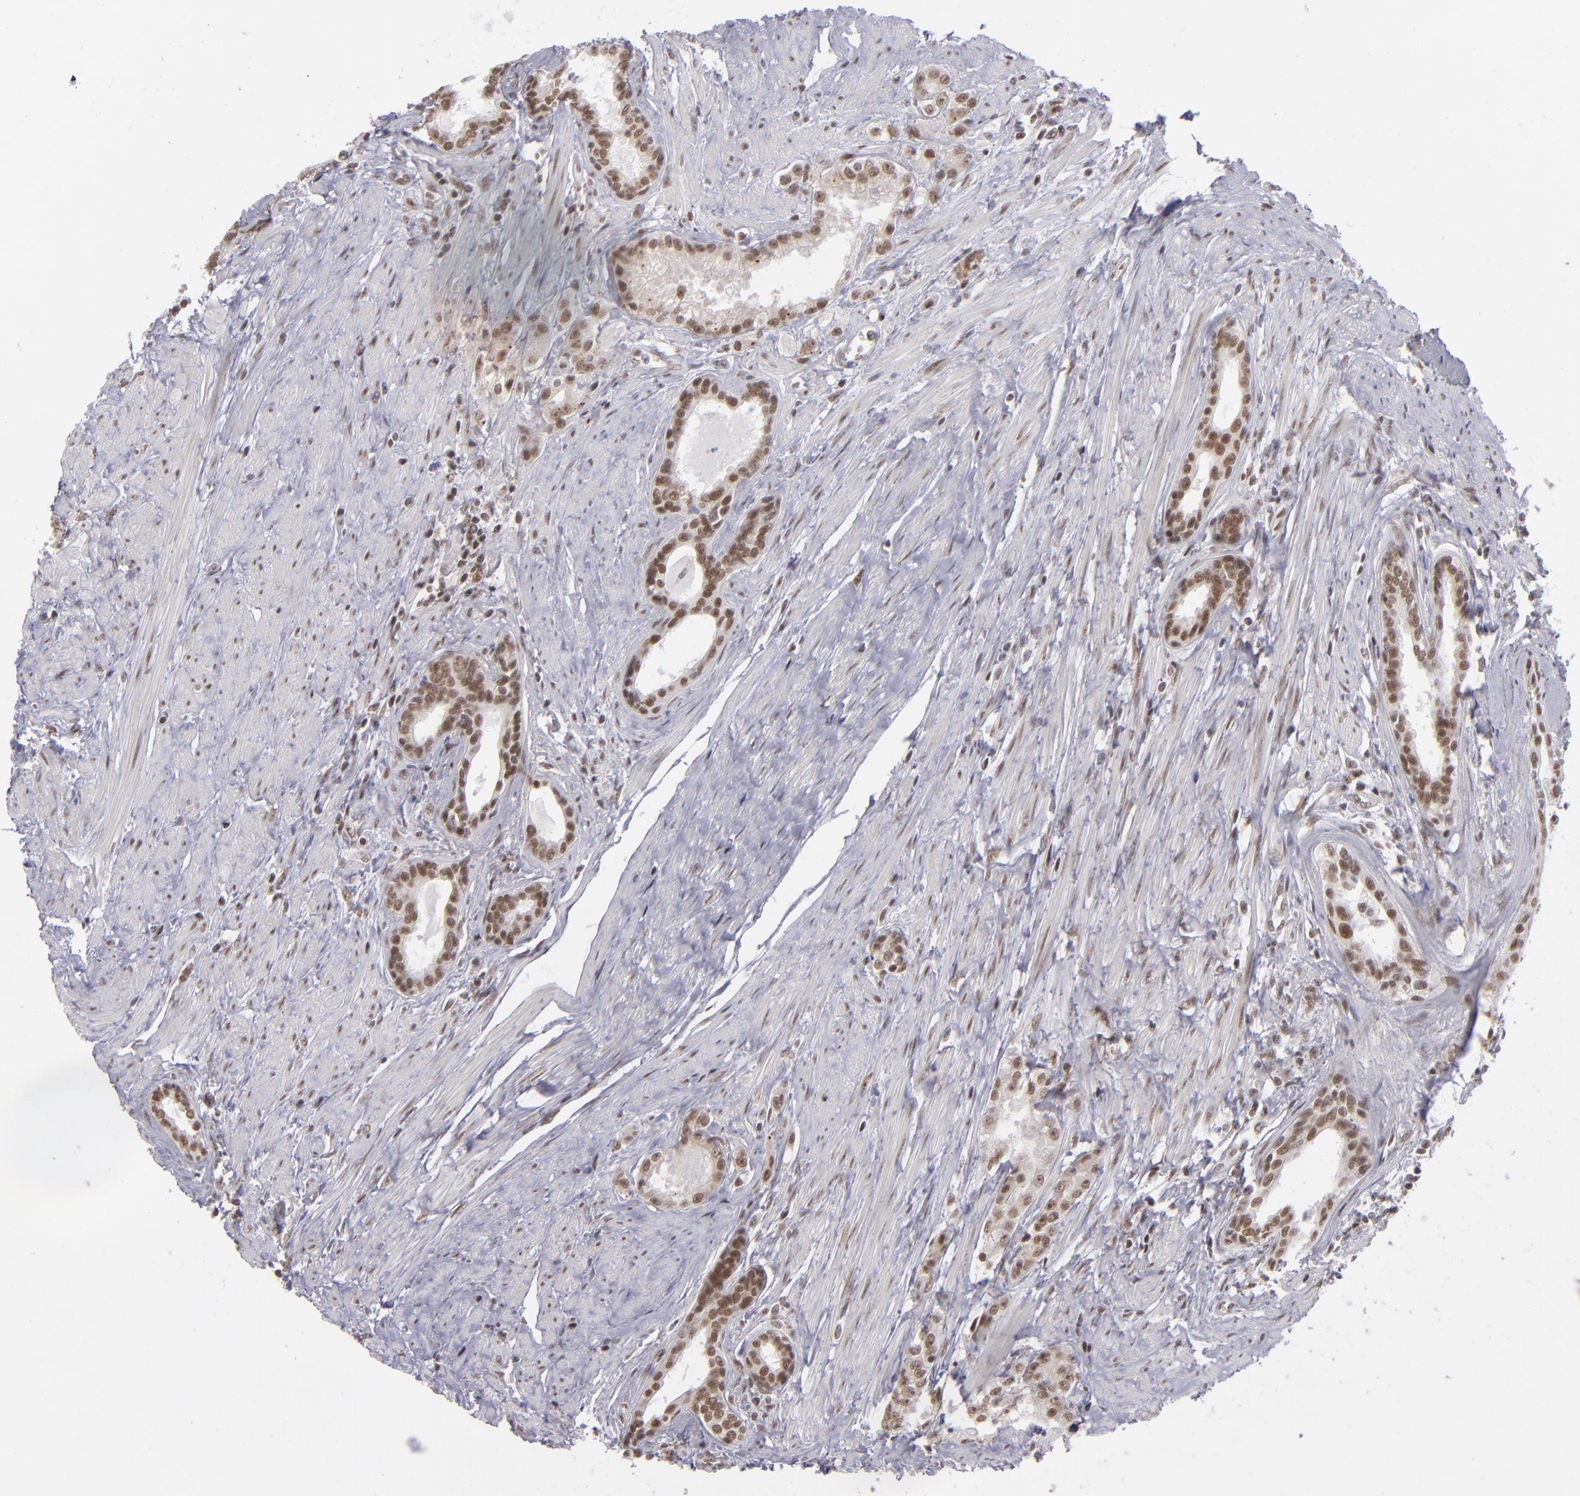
{"staining": {"intensity": "moderate", "quantity": ">75%", "location": "cytoplasmic/membranous,nuclear"}, "tissue": "prostate cancer", "cell_type": "Tumor cells", "image_type": "cancer", "snomed": [{"axis": "morphology", "description": "Adenocarcinoma, Medium grade"}, {"axis": "topography", "description": "Prostate"}], "caption": "A brown stain highlights moderate cytoplasmic/membranous and nuclear positivity of a protein in human prostate cancer (medium-grade adenocarcinoma) tumor cells.", "gene": "MLLT3", "patient": {"sex": "male", "age": 72}}